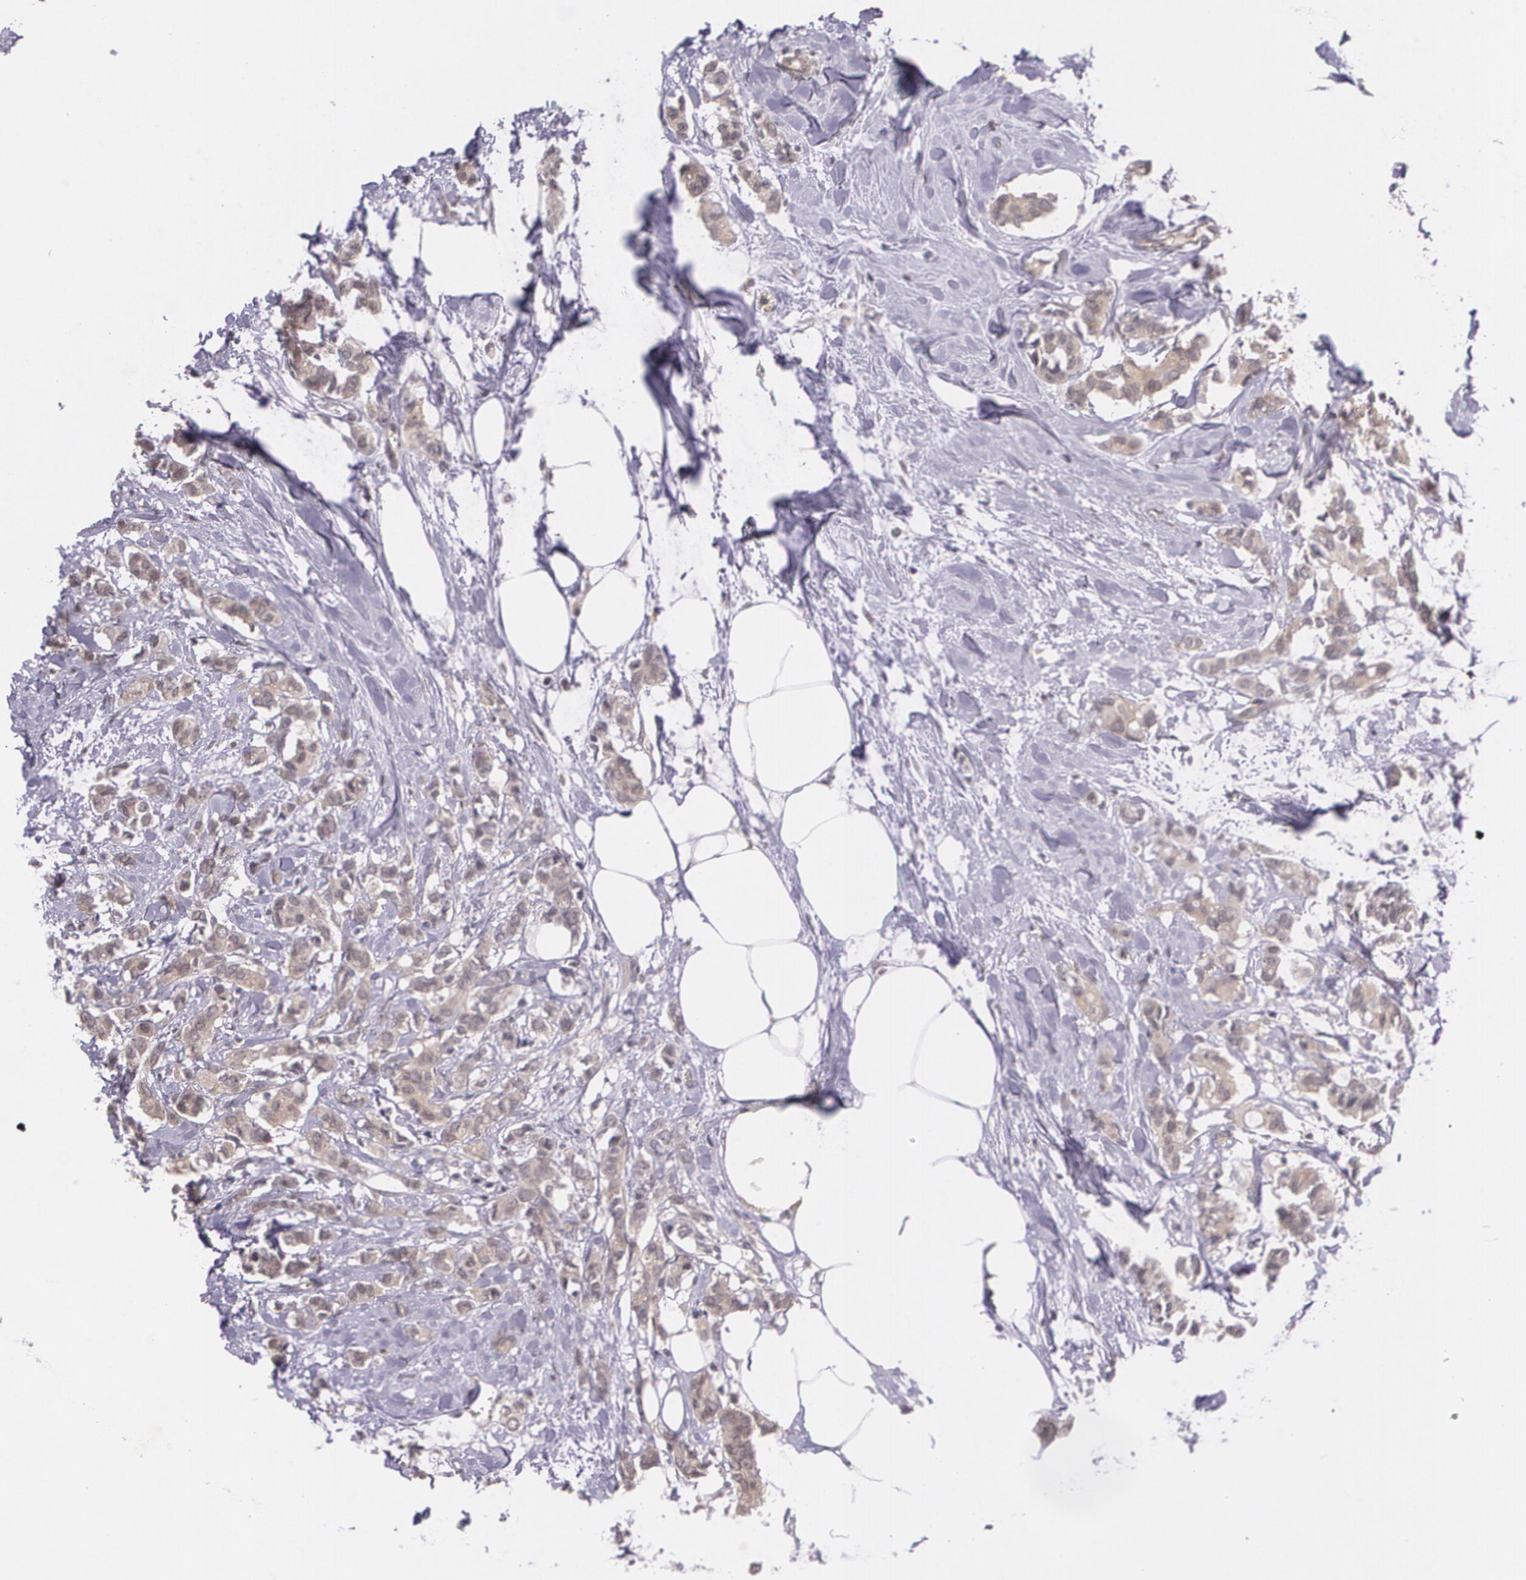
{"staining": {"intensity": "weak", "quantity": ">75%", "location": "cytoplasmic/membranous"}, "tissue": "breast cancer", "cell_type": "Tumor cells", "image_type": "cancer", "snomed": [{"axis": "morphology", "description": "Duct carcinoma"}, {"axis": "topography", "description": "Breast"}], "caption": "DAB (3,3'-diaminobenzidine) immunohistochemical staining of breast cancer shows weak cytoplasmic/membranous protein positivity in approximately >75% of tumor cells.", "gene": "TM4SF1", "patient": {"sex": "female", "age": 84}}